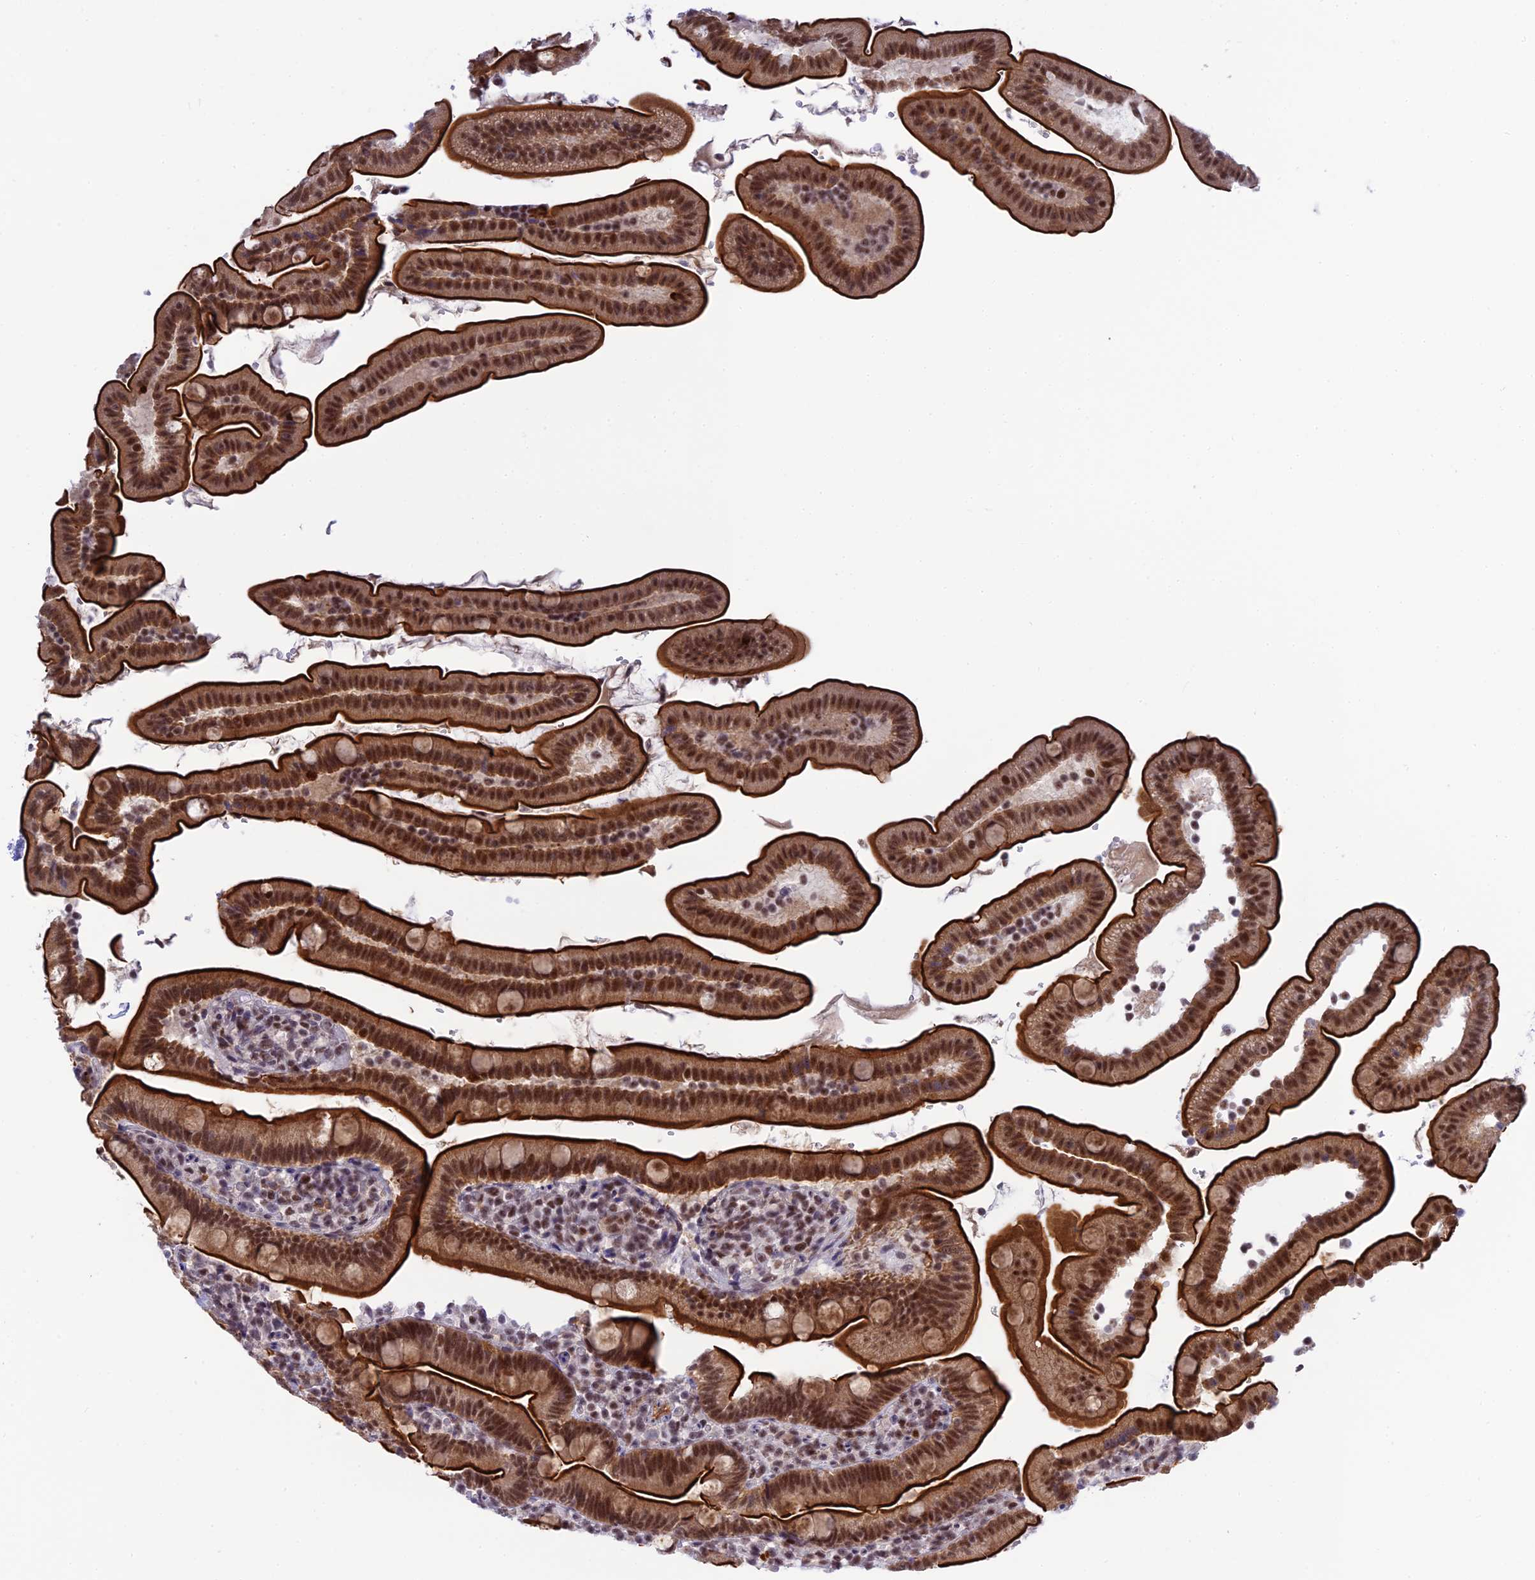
{"staining": {"intensity": "strong", "quantity": ">75%", "location": "cytoplasmic/membranous,nuclear"}, "tissue": "duodenum", "cell_type": "Glandular cells", "image_type": "normal", "snomed": [{"axis": "morphology", "description": "Normal tissue, NOS"}, {"axis": "topography", "description": "Duodenum"}], "caption": "Immunohistochemical staining of normal duodenum demonstrates high levels of strong cytoplasmic/membranous,nuclear positivity in about >75% of glandular cells. (IHC, brightfield microscopy, high magnification).", "gene": "TCEA1", "patient": {"sex": "female", "age": 67}}